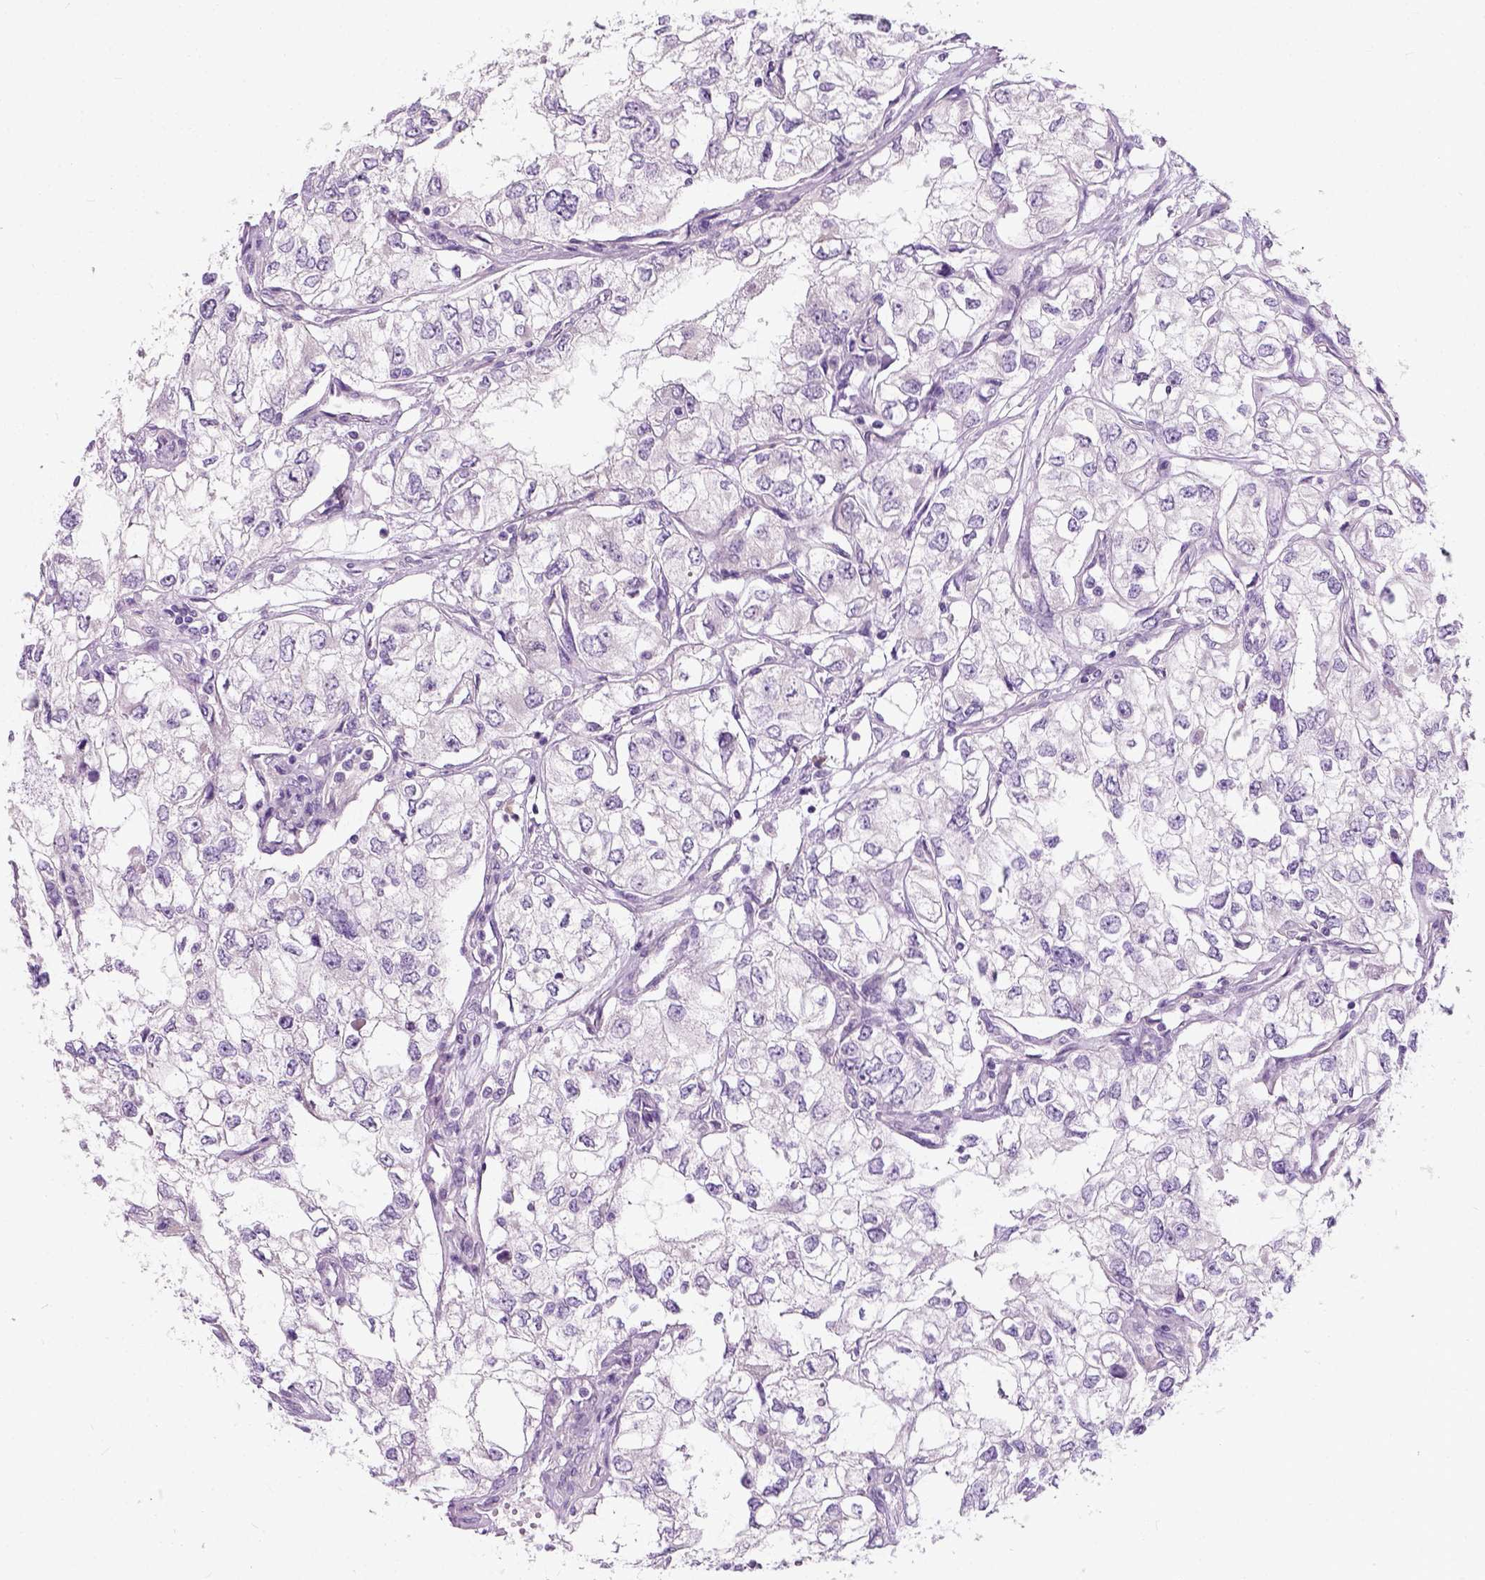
{"staining": {"intensity": "negative", "quantity": "none", "location": "none"}, "tissue": "renal cancer", "cell_type": "Tumor cells", "image_type": "cancer", "snomed": [{"axis": "morphology", "description": "Adenocarcinoma, NOS"}, {"axis": "topography", "description": "Kidney"}], "caption": "There is no significant expression in tumor cells of renal cancer (adenocarcinoma).", "gene": "TRIM72", "patient": {"sex": "female", "age": 59}}